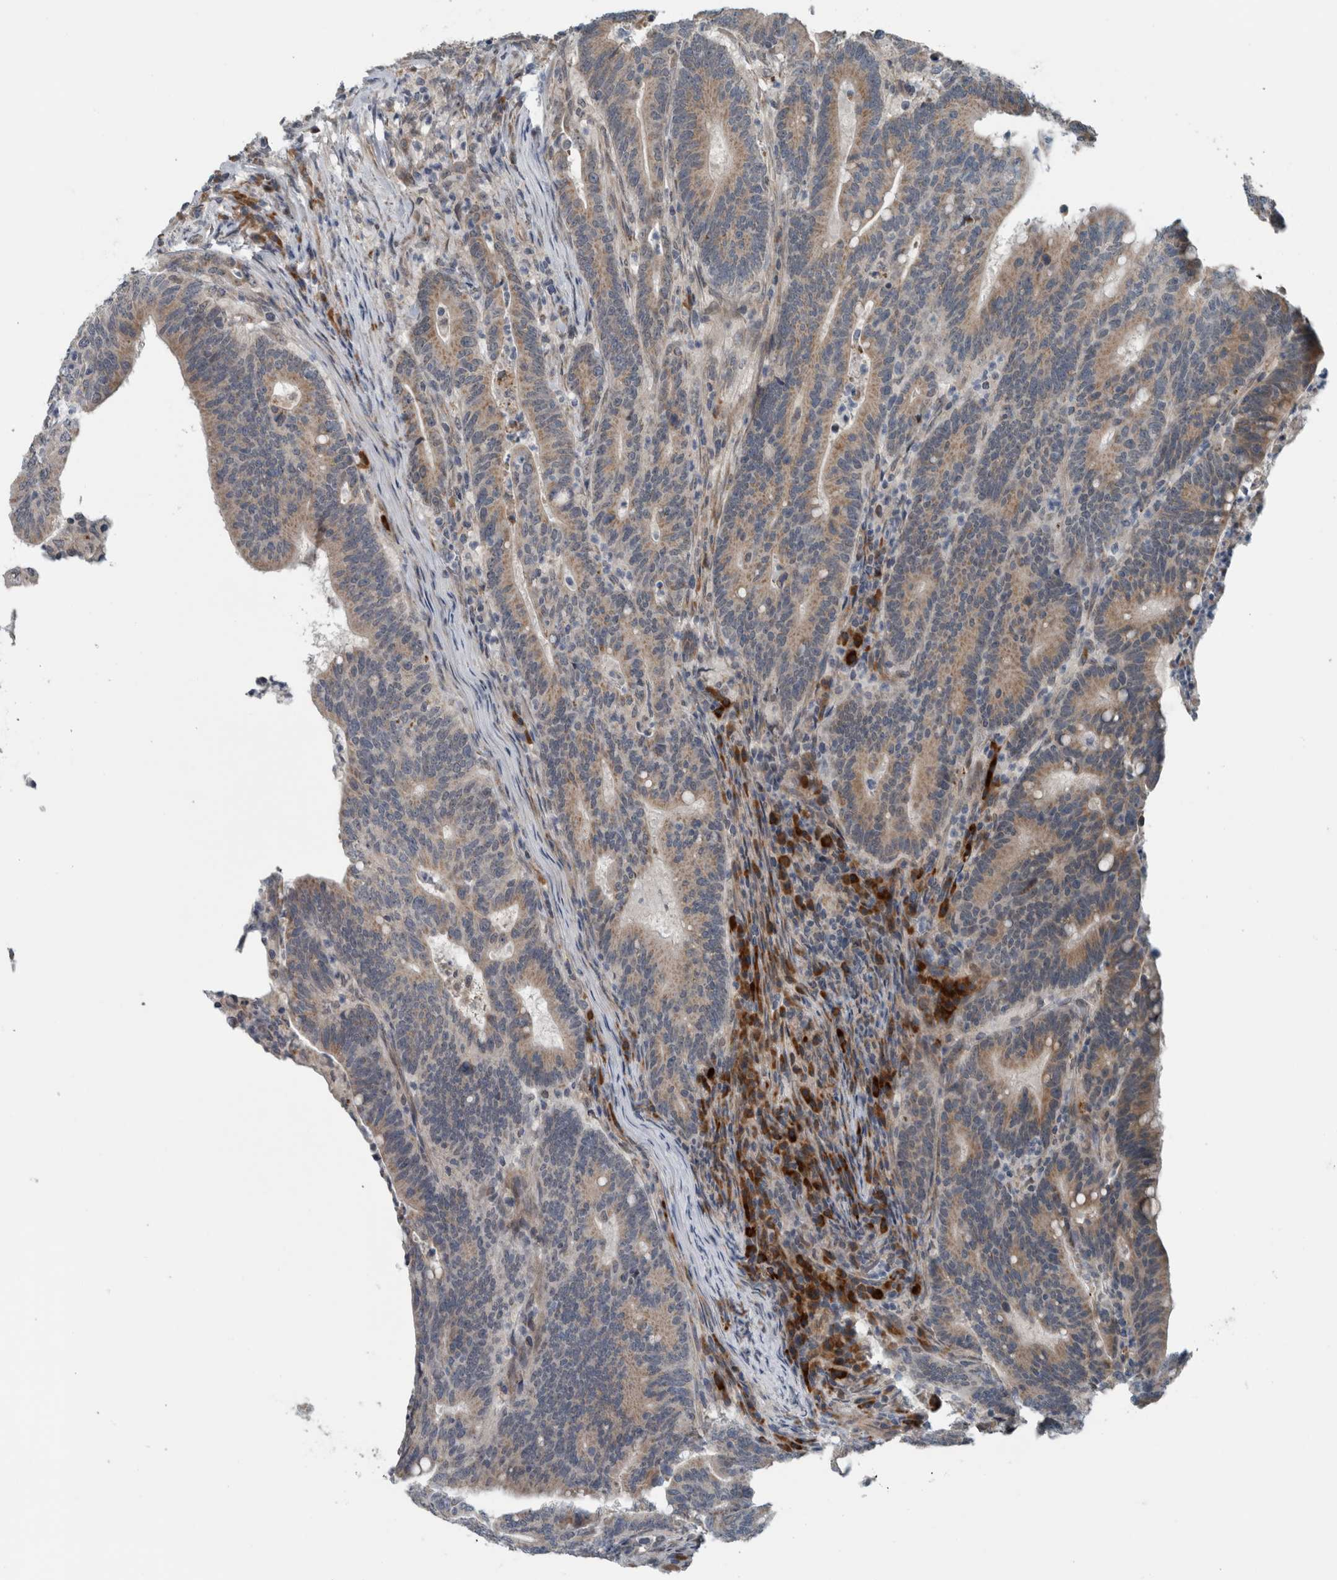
{"staining": {"intensity": "weak", "quantity": ">75%", "location": "cytoplasmic/membranous"}, "tissue": "colorectal cancer", "cell_type": "Tumor cells", "image_type": "cancer", "snomed": [{"axis": "morphology", "description": "Adenocarcinoma, NOS"}, {"axis": "topography", "description": "Colon"}], "caption": "This image demonstrates immunohistochemistry (IHC) staining of adenocarcinoma (colorectal), with low weak cytoplasmic/membranous positivity in about >75% of tumor cells.", "gene": "GBA2", "patient": {"sex": "female", "age": 66}}